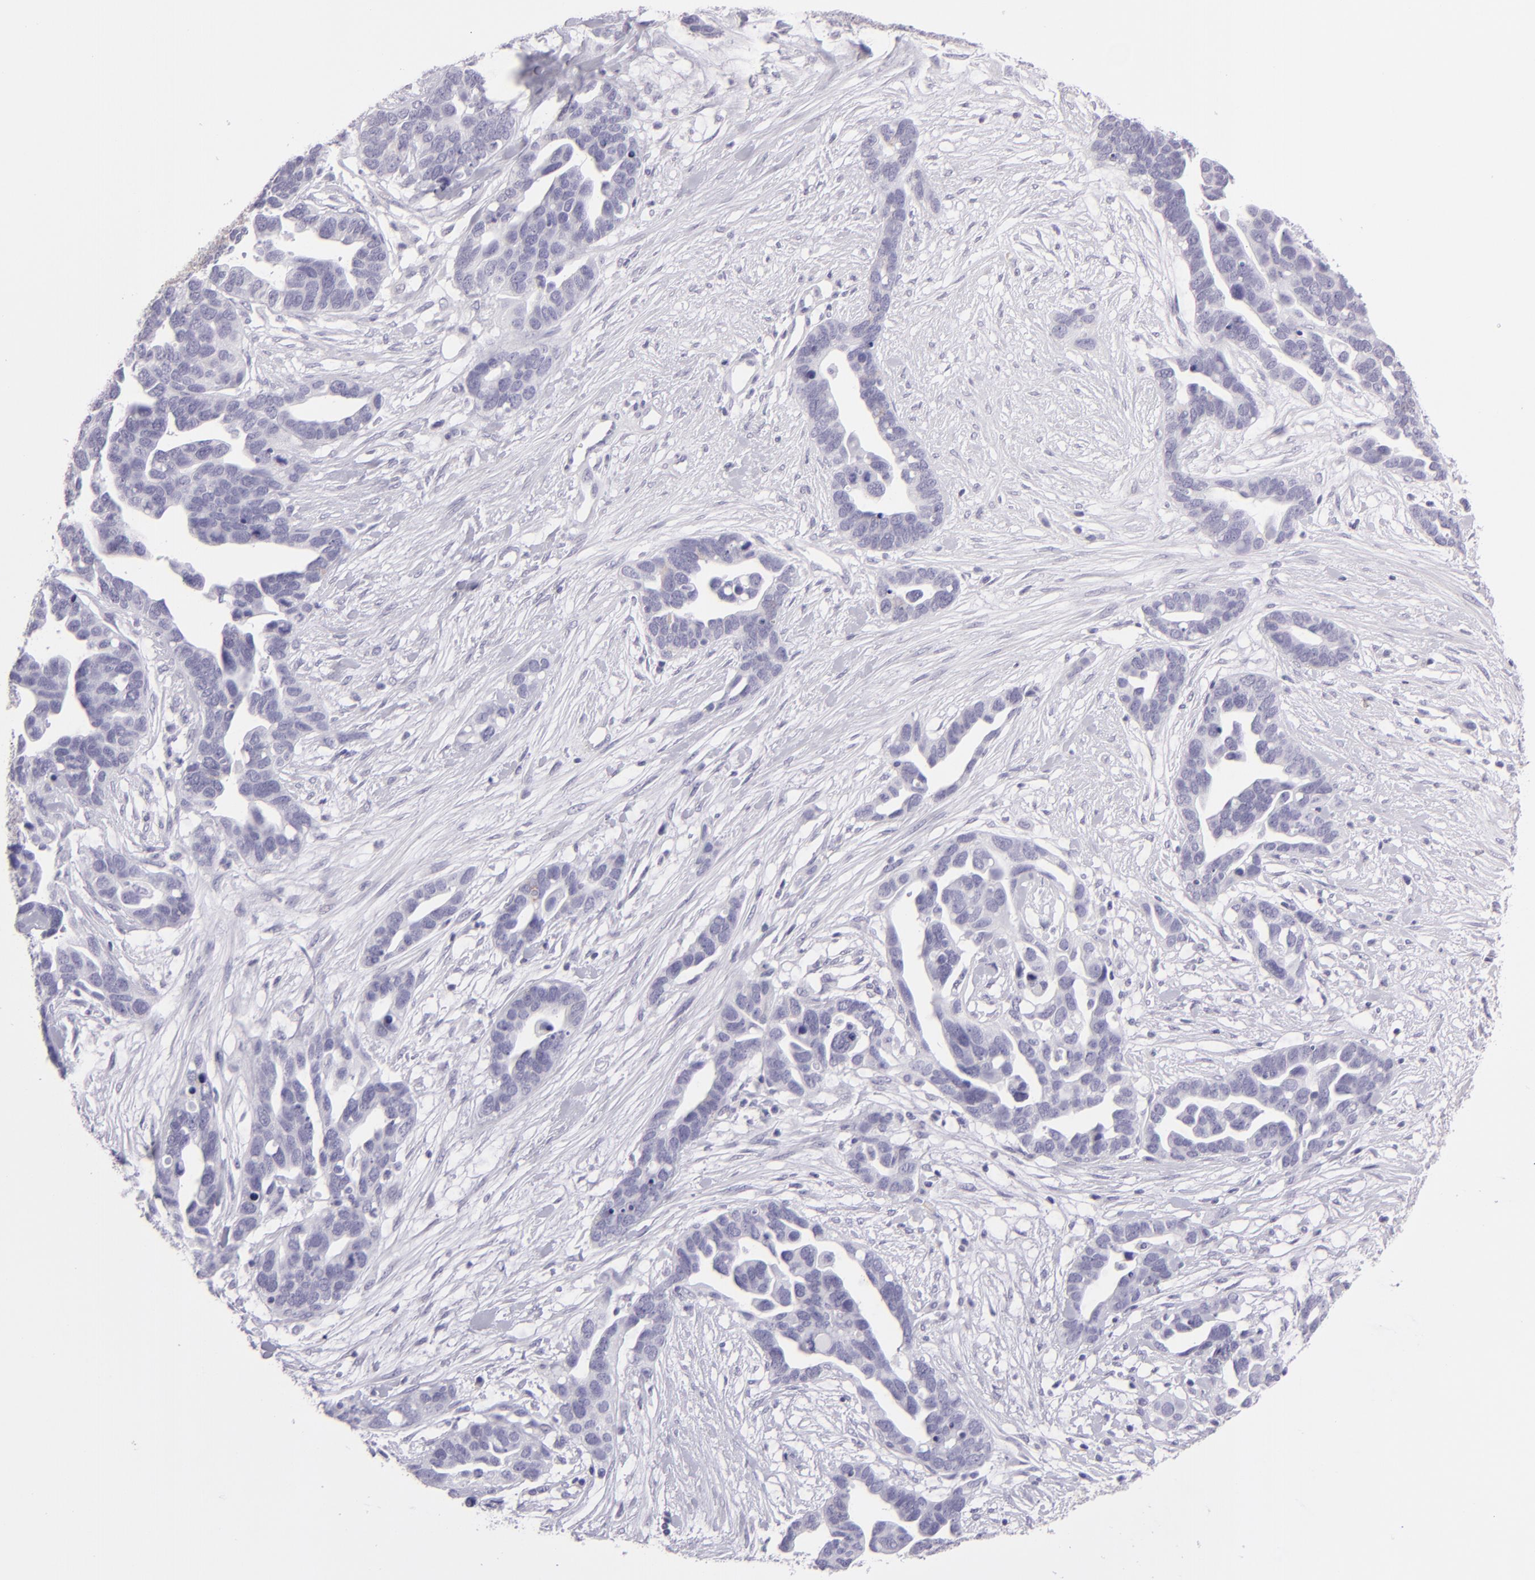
{"staining": {"intensity": "negative", "quantity": "none", "location": "none"}, "tissue": "ovarian cancer", "cell_type": "Tumor cells", "image_type": "cancer", "snomed": [{"axis": "morphology", "description": "Cystadenocarcinoma, serous, NOS"}, {"axis": "topography", "description": "Ovary"}], "caption": "A high-resolution photomicrograph shows IHC staining of ovarian cancer (serous cystadenocarcinoma), which exhibits no significant positivity in tumor cells.", "gene": "MUC5AC", "patient": {"sex": "female", "age": 54}}